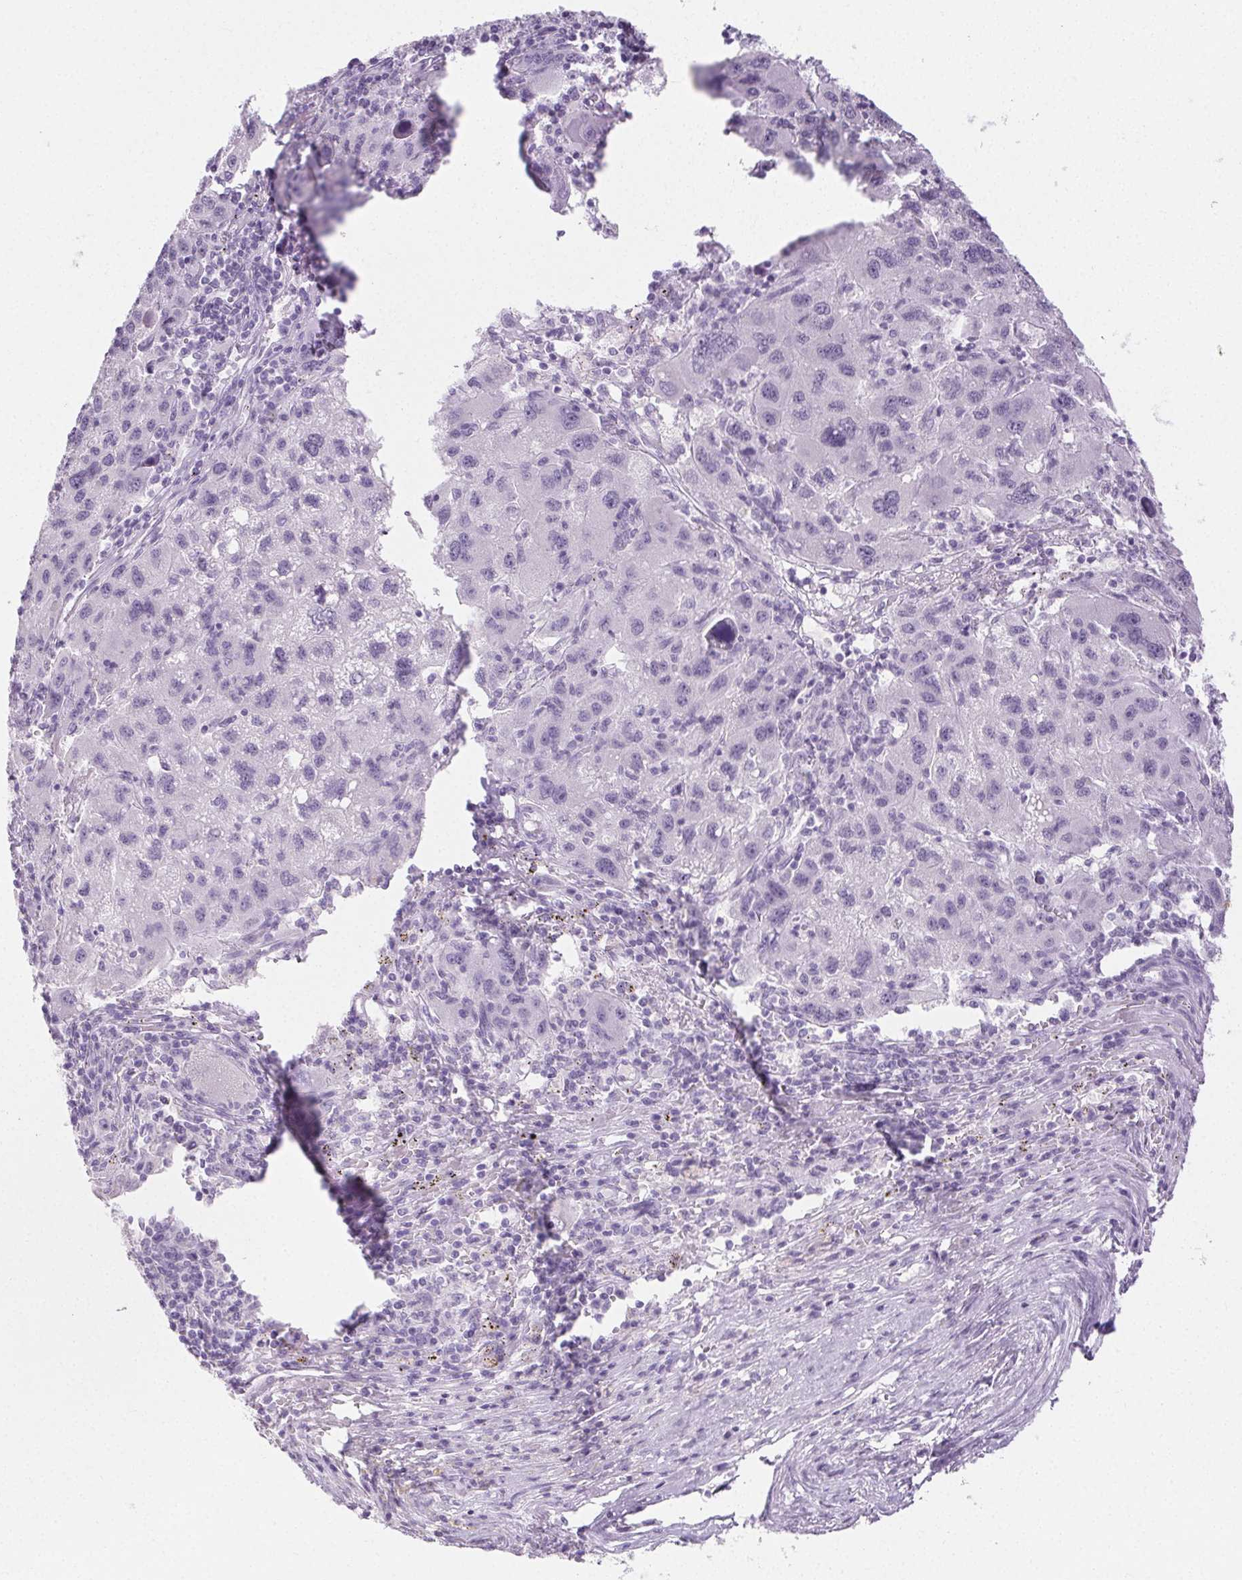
{"staining": {"intensity": "negative", "quantity": "none", "location": "none"}, "tissue": "liver cancer", "cell_type": "Tumor cells", "image_type": "cancer", "snomed": [{"axis": "morphology", "description": "Carcinoma, Hepatocellular, NOS"}, {"axis": "topography", "description": "Liver"}], "caption": "Hepatocellular carcinoma (liver) was stained to show a protein in brown. There is no significant staining in tumor cells.", "gene": "PI3", "patient": {"sex": "female", "age": 77}}